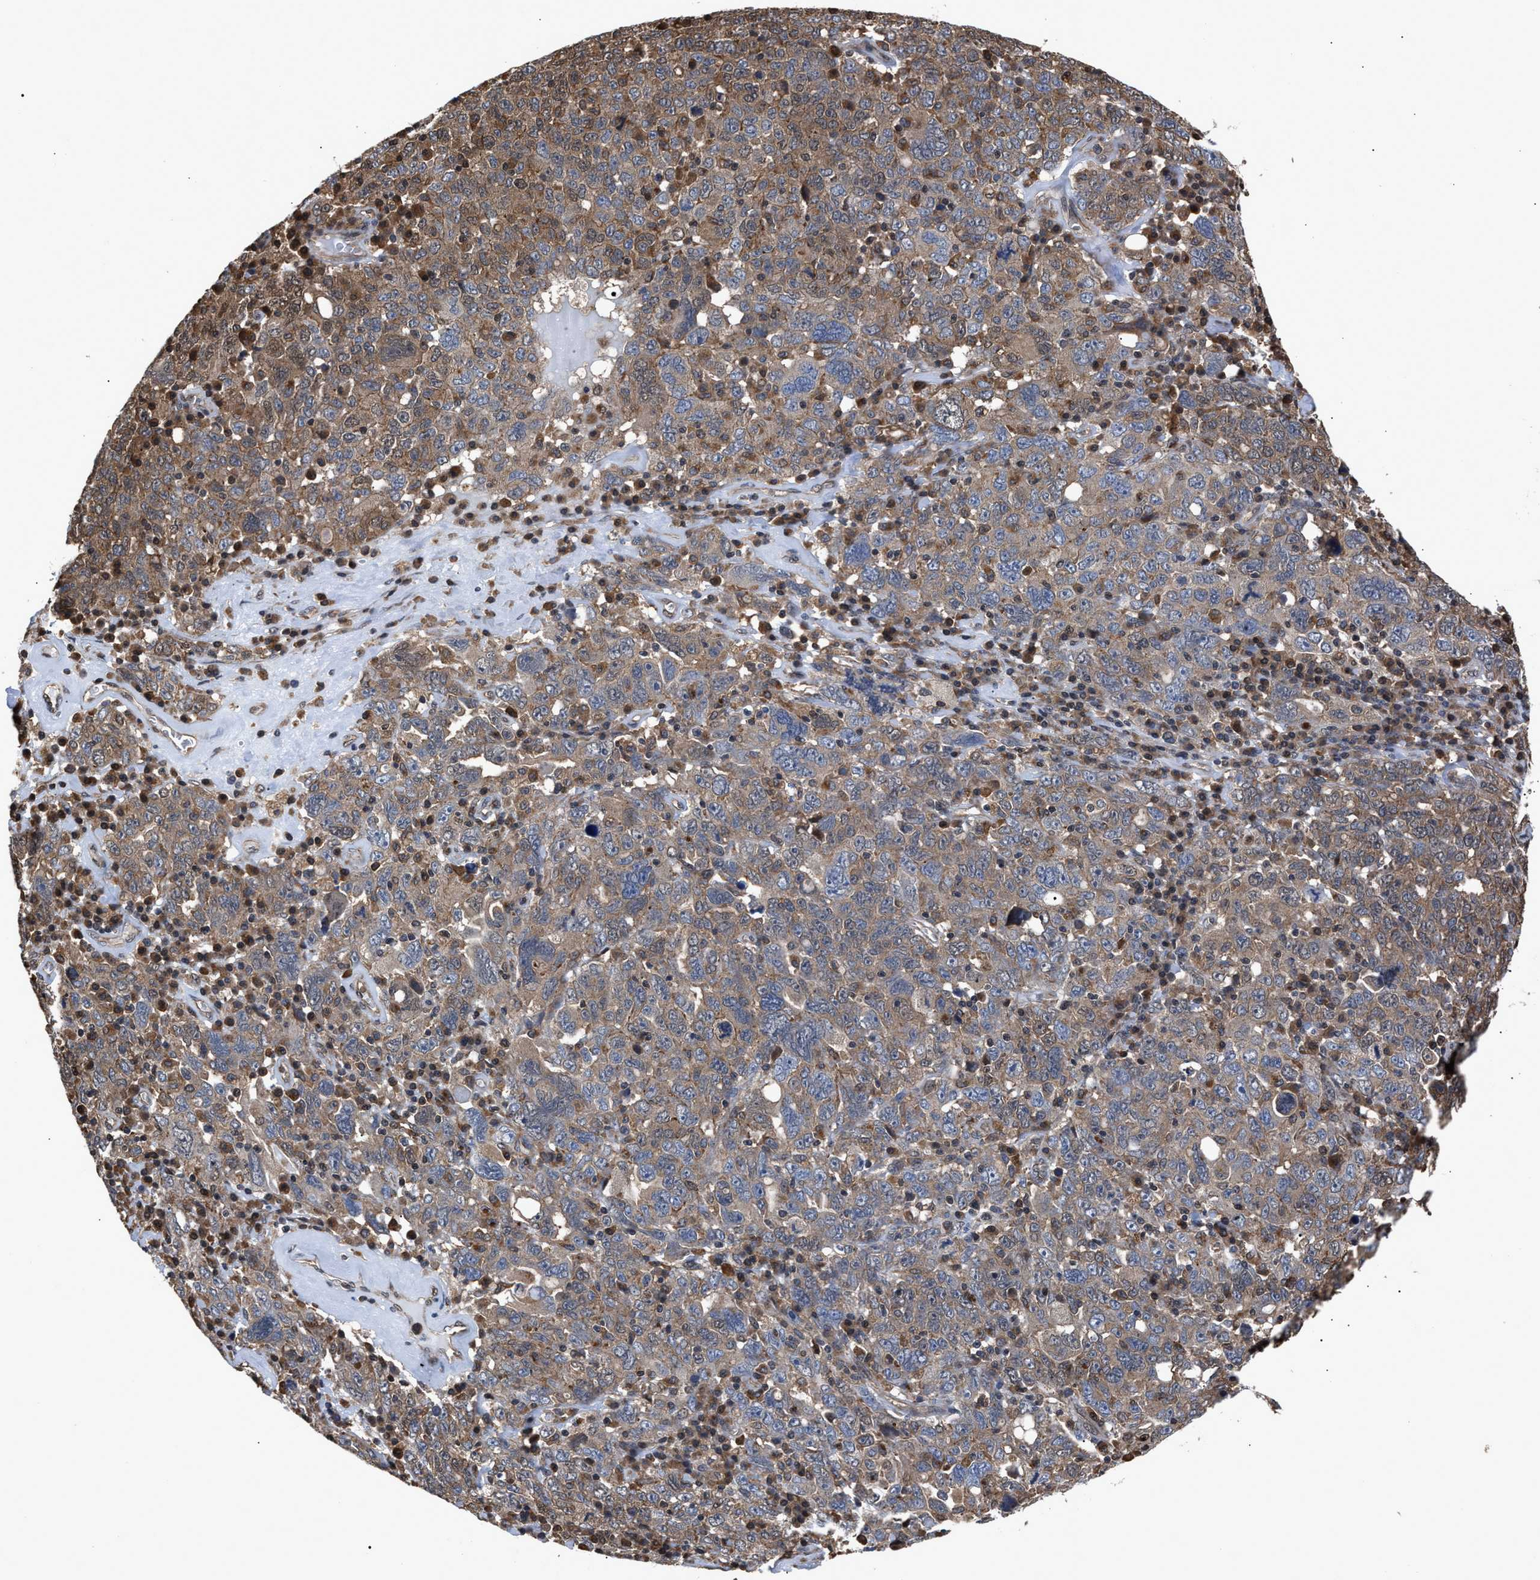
{"staining": {"intensity": "weak", "quantity": ">75%", "location": "cytoplasmic/membranous"}, "tissue": "ovarian cancer", "cell_type": "Tumor cells", "image_type": "cancer", "snomed": [{"axis": "morphology", "description": "Carcinoma, endometroid"}, {"axis": "topography", "description": "Ovary"}], "caption": "Protein analysis of ovarian cancer (endometroid carcinoma) tissue shows weak cytoplasmic/membranous expression in about >75% of tumor cells.", "gene": "SCAI", "patient": {"sex": "female", "age": 62}}